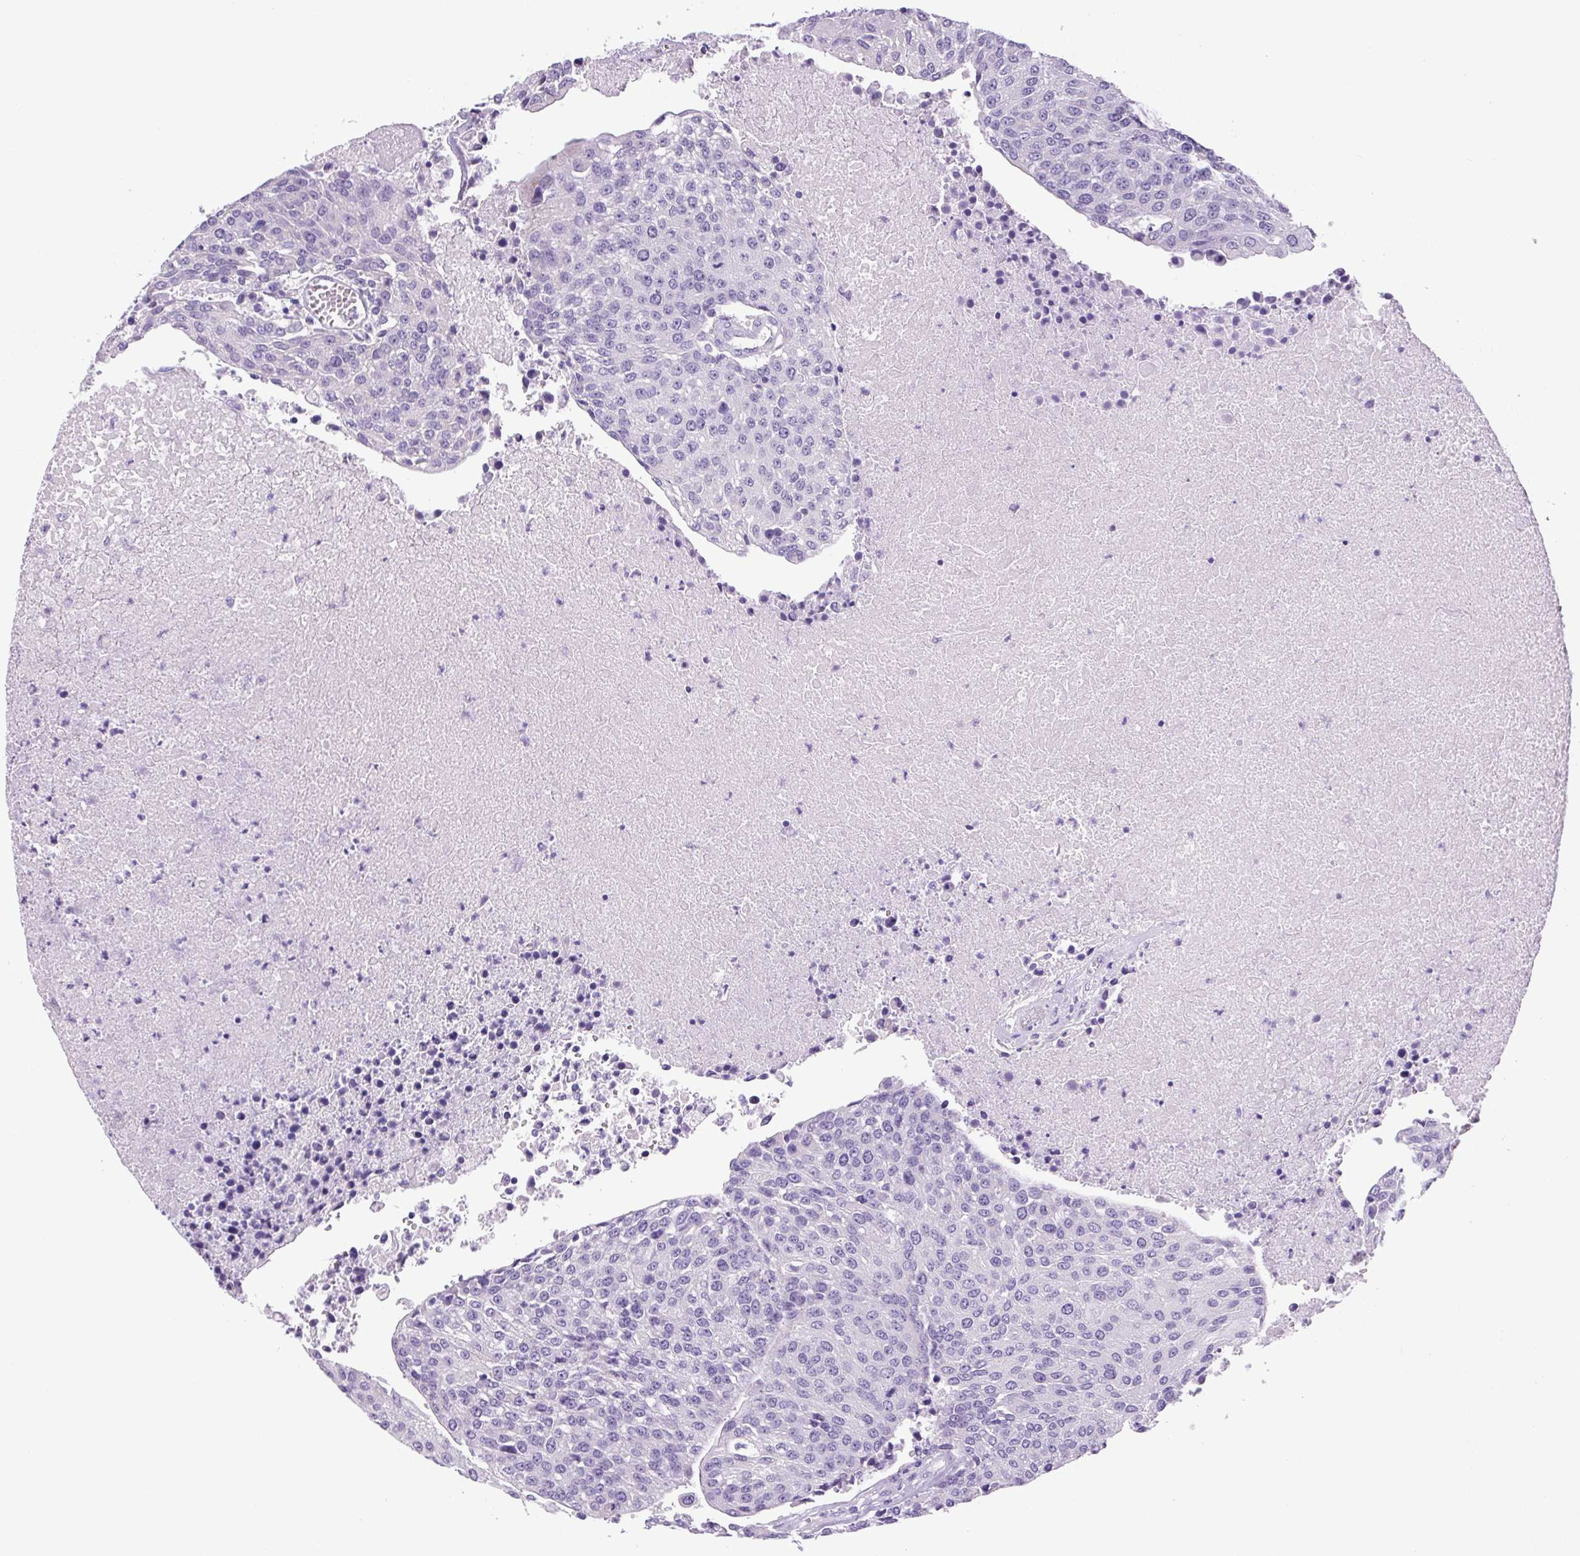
{"staining": {"intensity": "negative", "quantity": "none", "location": "none"}, "tissue": "urothelial cancer", "cell_type": "Tumor cells", "image_type": "cancer", "snomed": [{"axis": "morphology", "description": "Urothelial carcinoma, High grade"}, {"axis": "topography", "description": "Urinary bladder"}], "caption": "There is no significant staining in tumor cells of urothelial cancer.", "gene": "CHGA", "patient": {"sex": "female", "age": 85}}